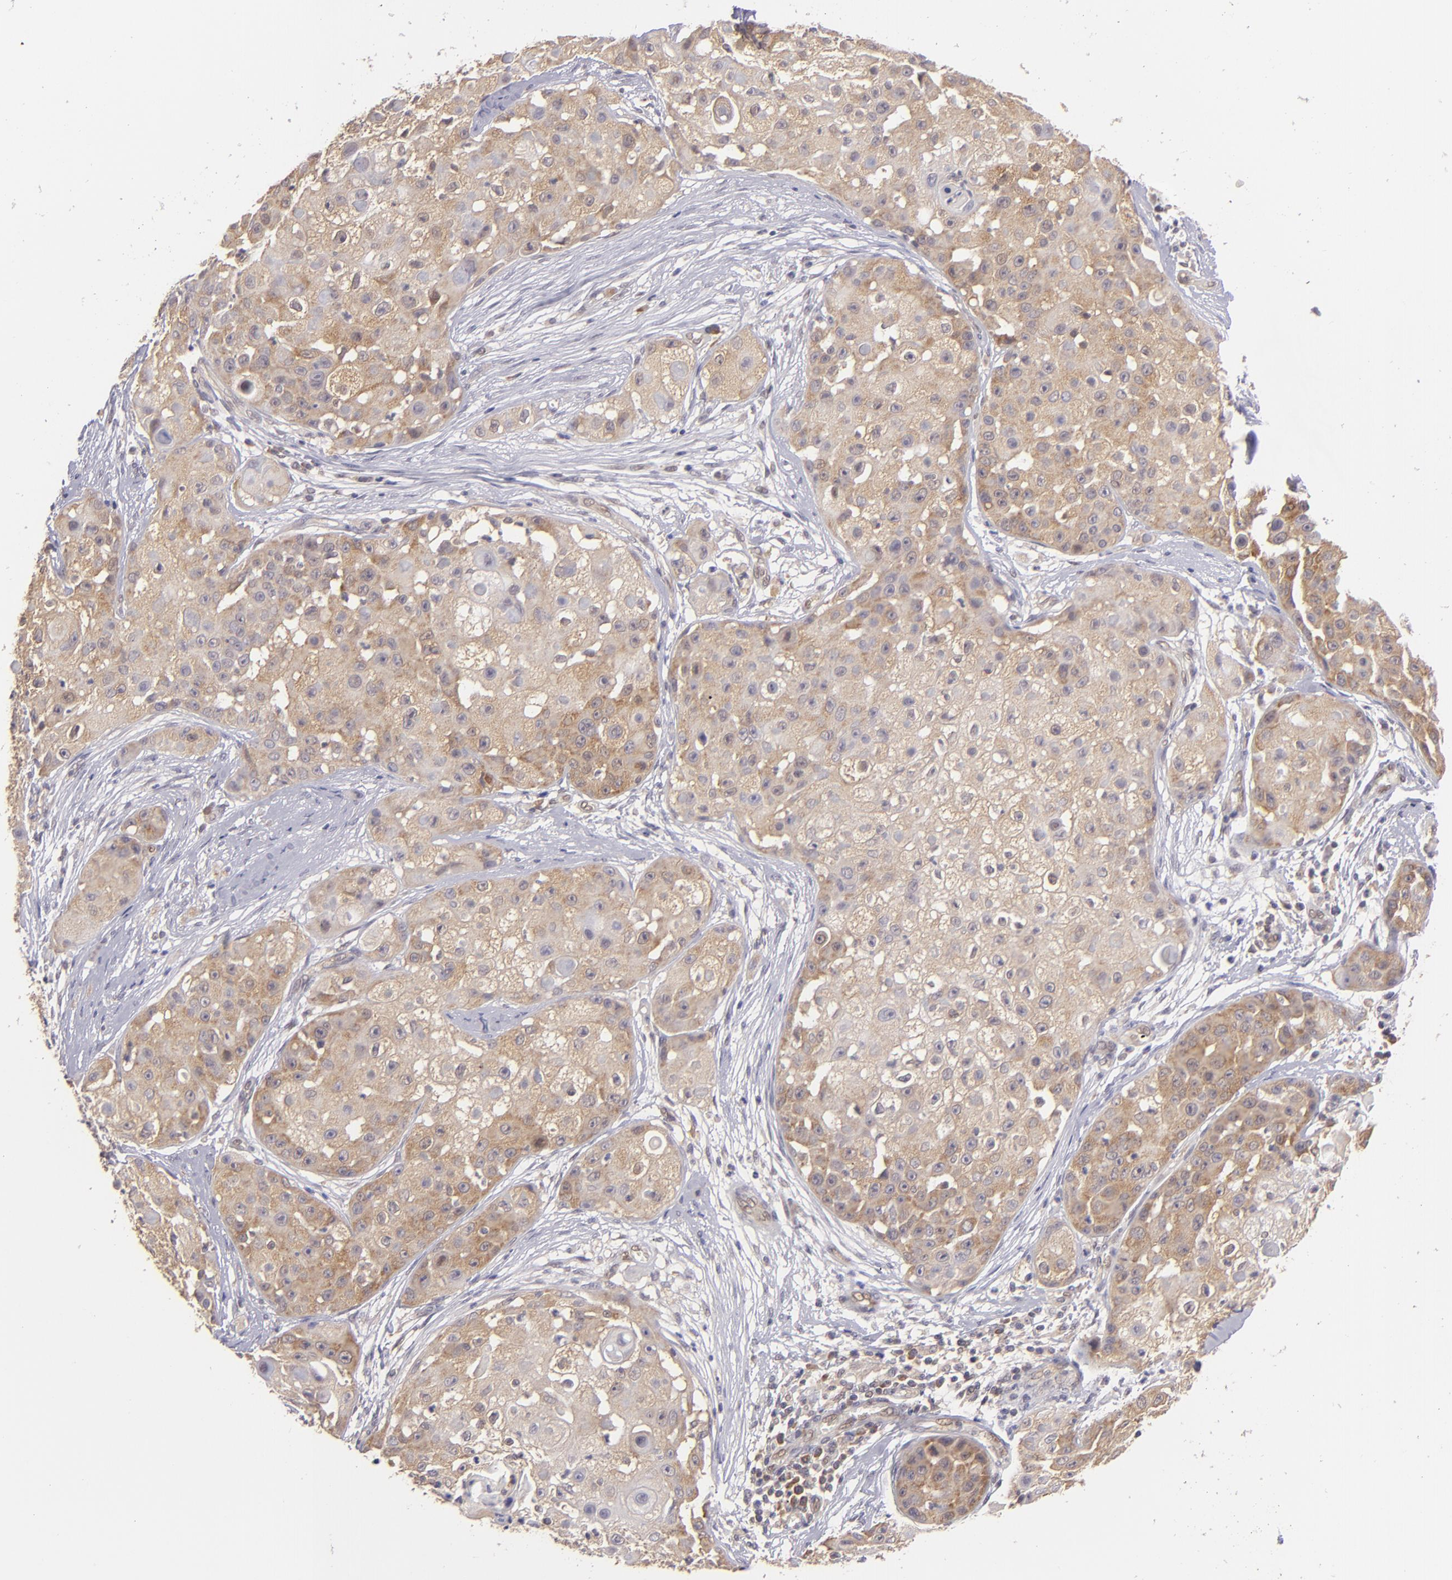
{"staining": {"intensity": "strong", "quantity": ">75%", "location": "cytoplasmic/membranous"}, "tissue": "skin cancer", "cell_type": "Tumor cells", "image_type": "cancer", "snomed": [{"axis": "morphology", "description": "Squamous cell carcinoma, NOS"}, {"axis": "topography", "description": "Skin"}], "caption": "Immunohistochemical staining of squamous cell carcinoma (skin) displays high levels of strong cytoplasmic/membranous protein staining in about >75% of tumor cells. (brown staining indicates protein expression, while blue staining denotes nuclei).", "gene": "PTPN13", "patient": {"sex": "female", "age": 57}}